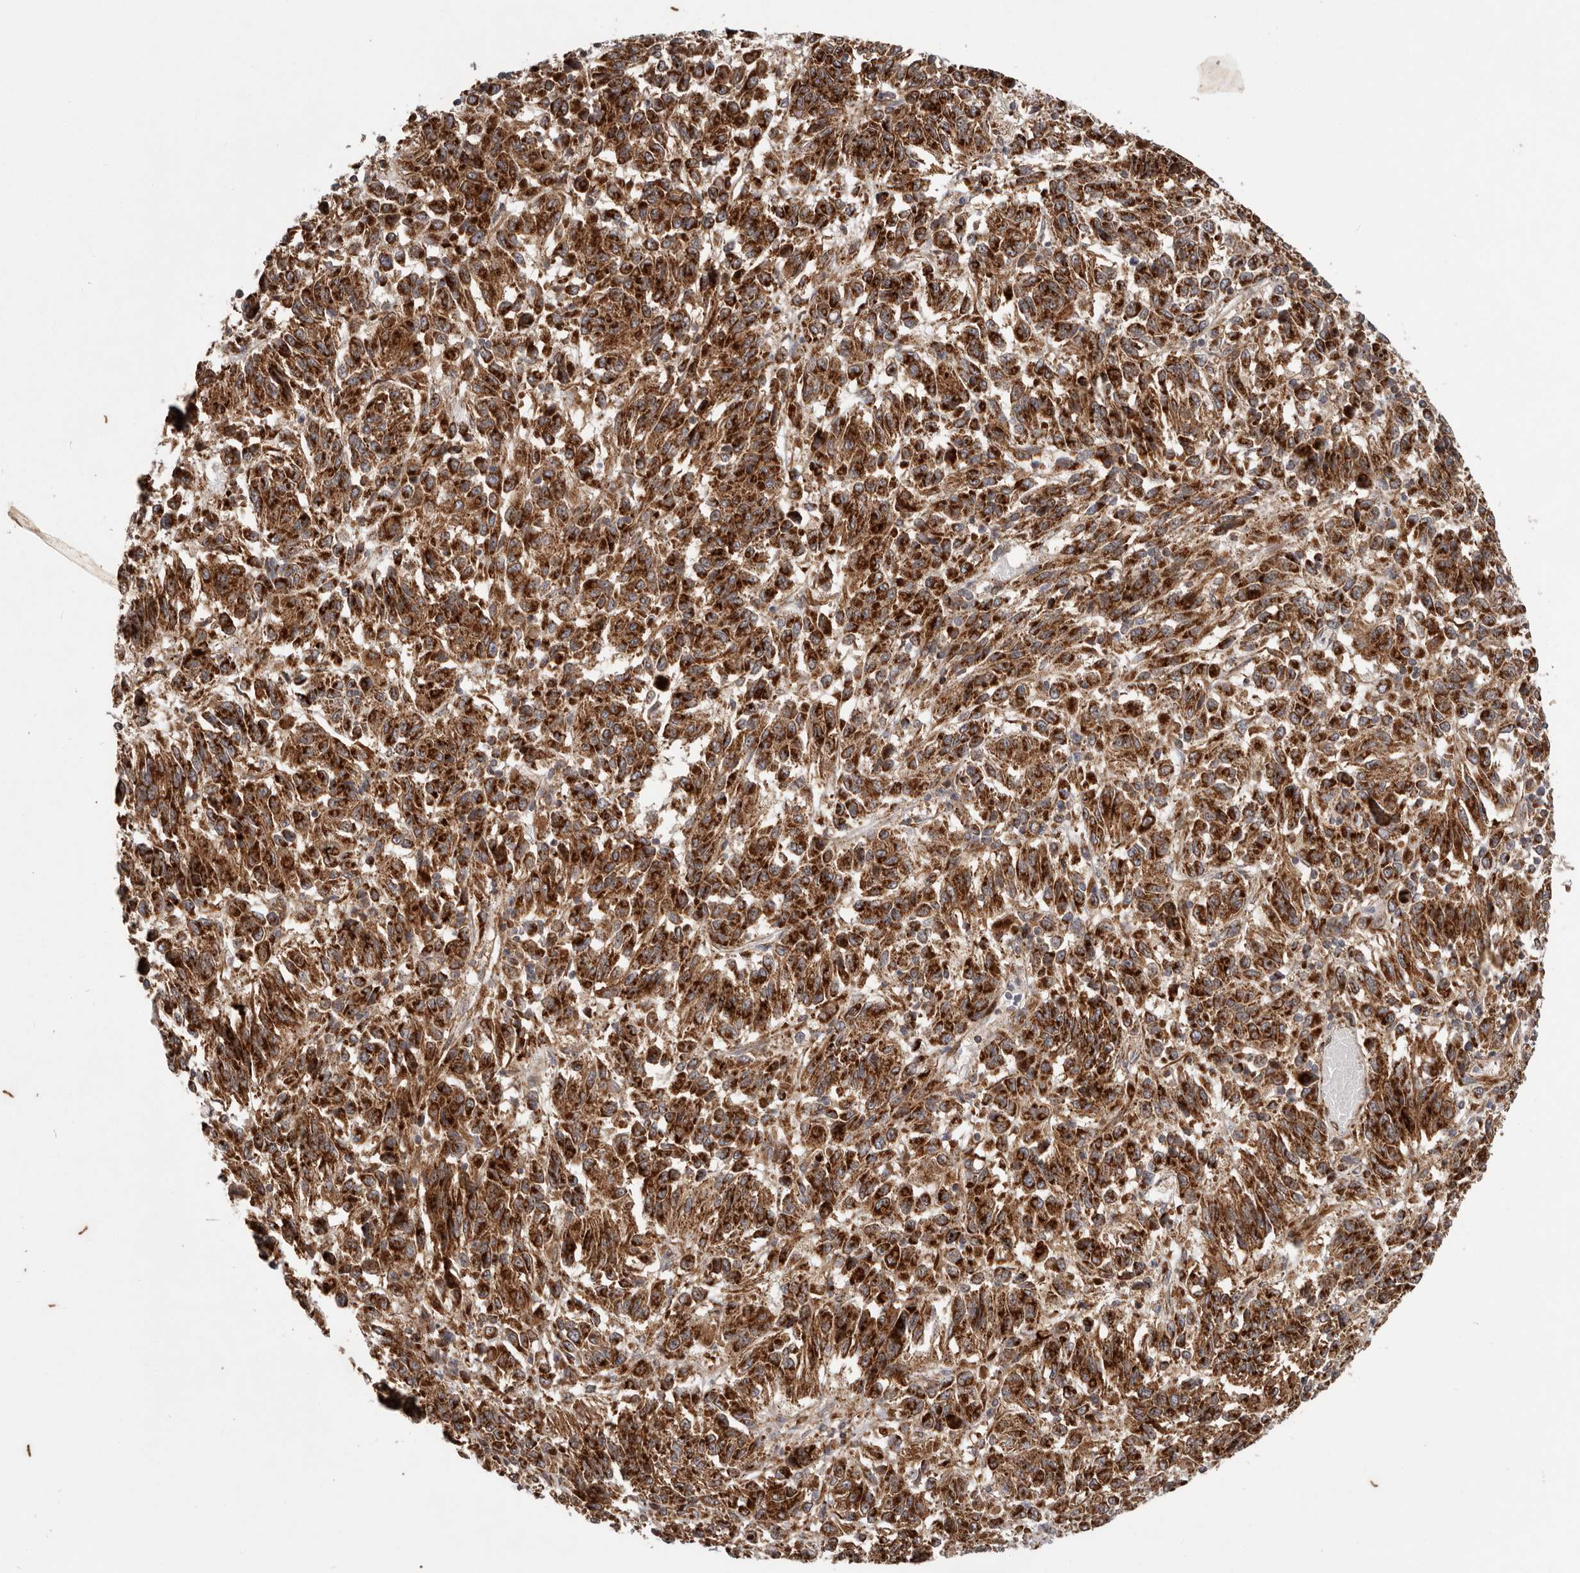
{"staining": {"intensity": "strong", "quantity": ">75%", "location": "cytoplasmic/membranous"}, "tissue": "melanoma", "cell_type": "Tumor cells", "image_type": "cancer", "snomed": [{"axis": "morphology", "description": "Malignant melanoma, Metastatic site"}, {"axis": "topography", "description": "Lung"}], "caption": "Melanoma tissue demonstrates strong cytoplasmic/membranous positivity in approximately >75% of tumor cells, visualized by immunohistochemistry.", "gene": "MRPS10", "patient": {"sex": "male", "age": 64}}